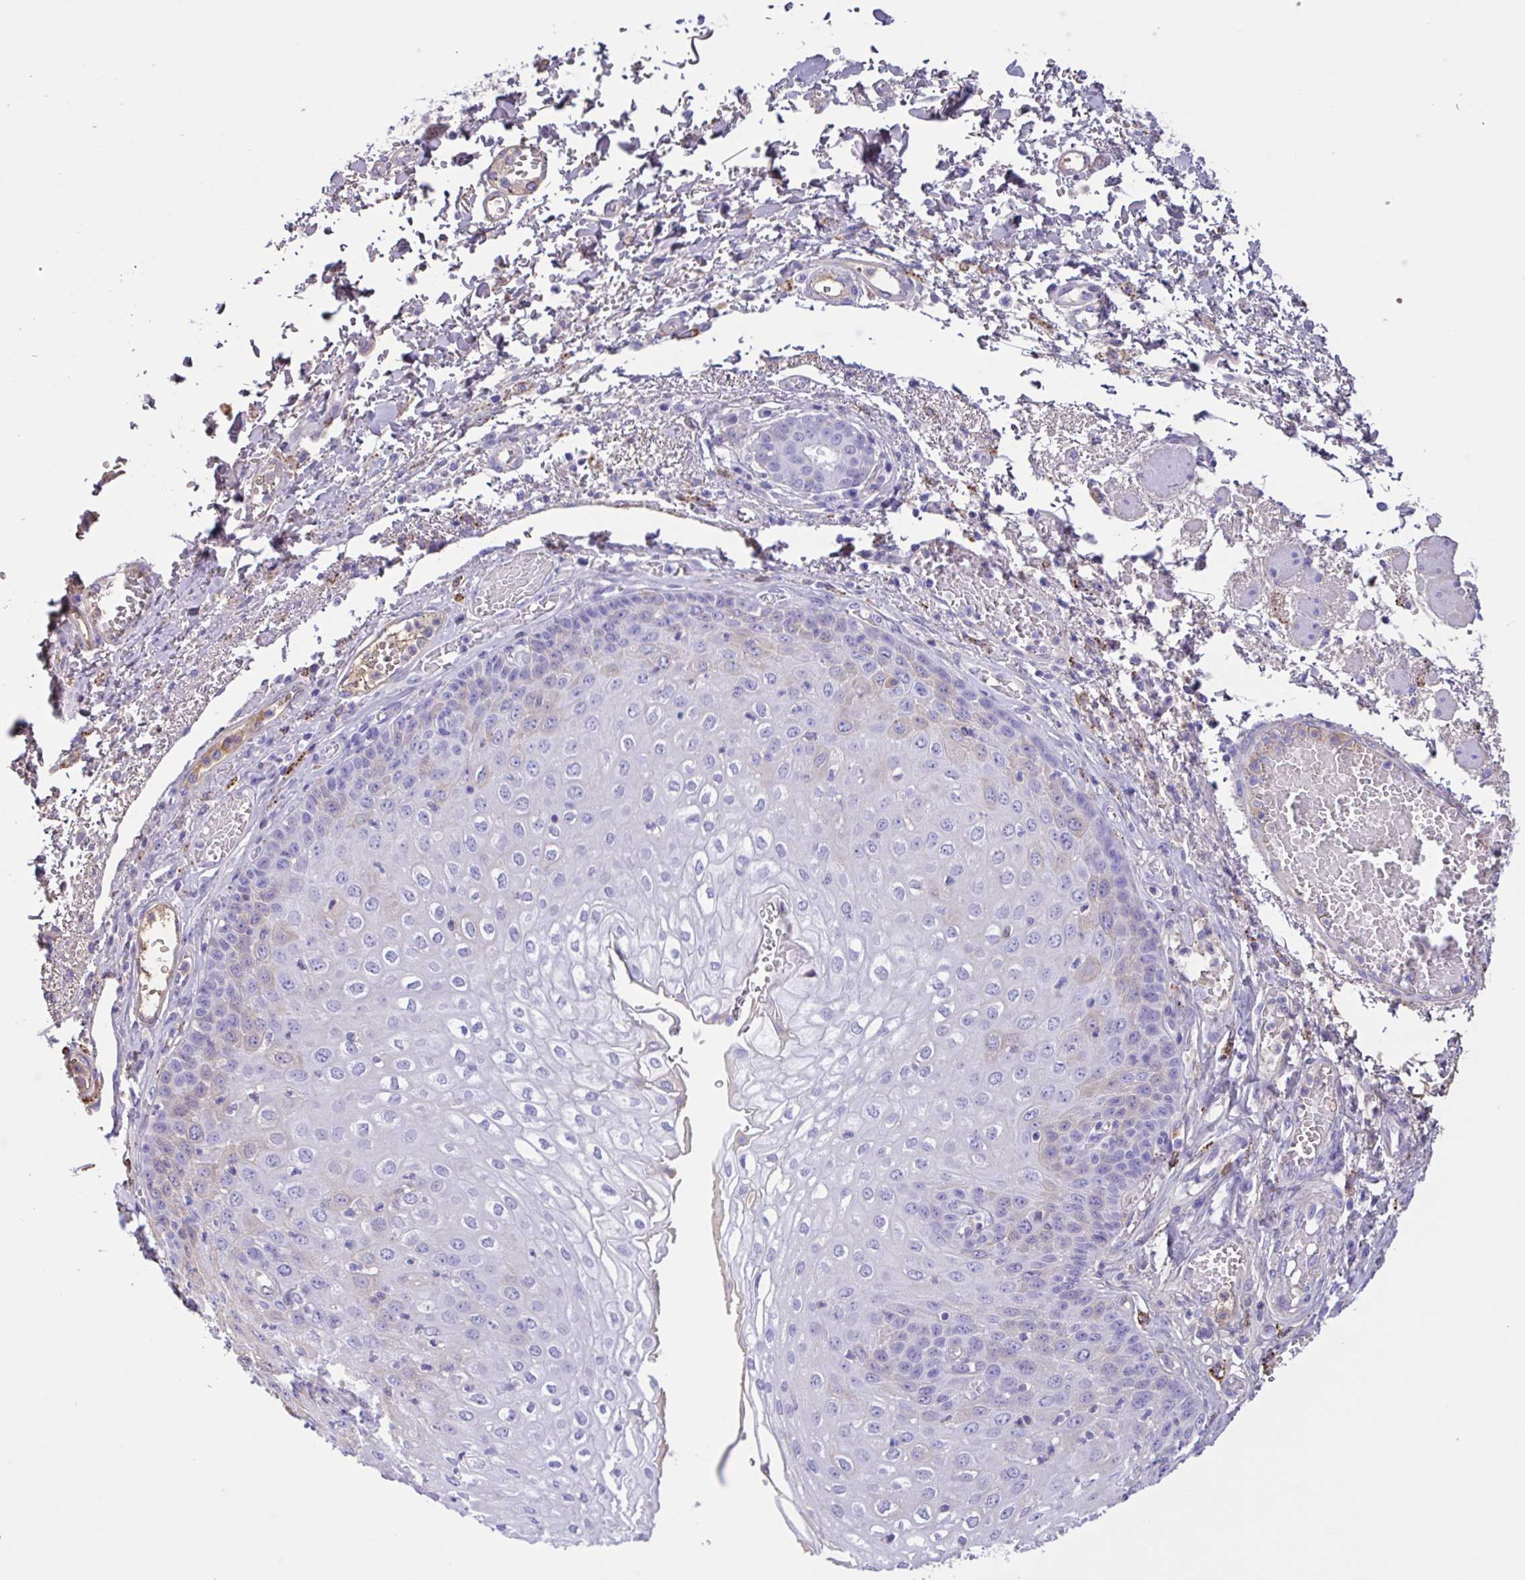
{"staining": {"intensity": "weak", "quantity": "<25%", "location": "cytoplasmic/membranous"}, "tissue": "esophagus", "cell_type": "Squamous epithelial cells", "image_type": "normal", "snomed": [{"axis": "morphology", "description": "Normal tissue, NOS"}, {"axis": "morphology", "description": "Adenocarcinoma, NOS"}, {"axis": "topography", "description": "Esophagus"}], "caption": "Immunohistochemistry (IHC) histopathology image of normal esophagus stained for a protein (brown), which reveals no positivity in squamous epithelial cells. Brightfield microscopy of immunohistochemistry stained with DAB (brown) and hematoxylin (blue), captured at high magnification.", "gene": "LARGE2", "patient": {"sex": "male", "age": 81}}